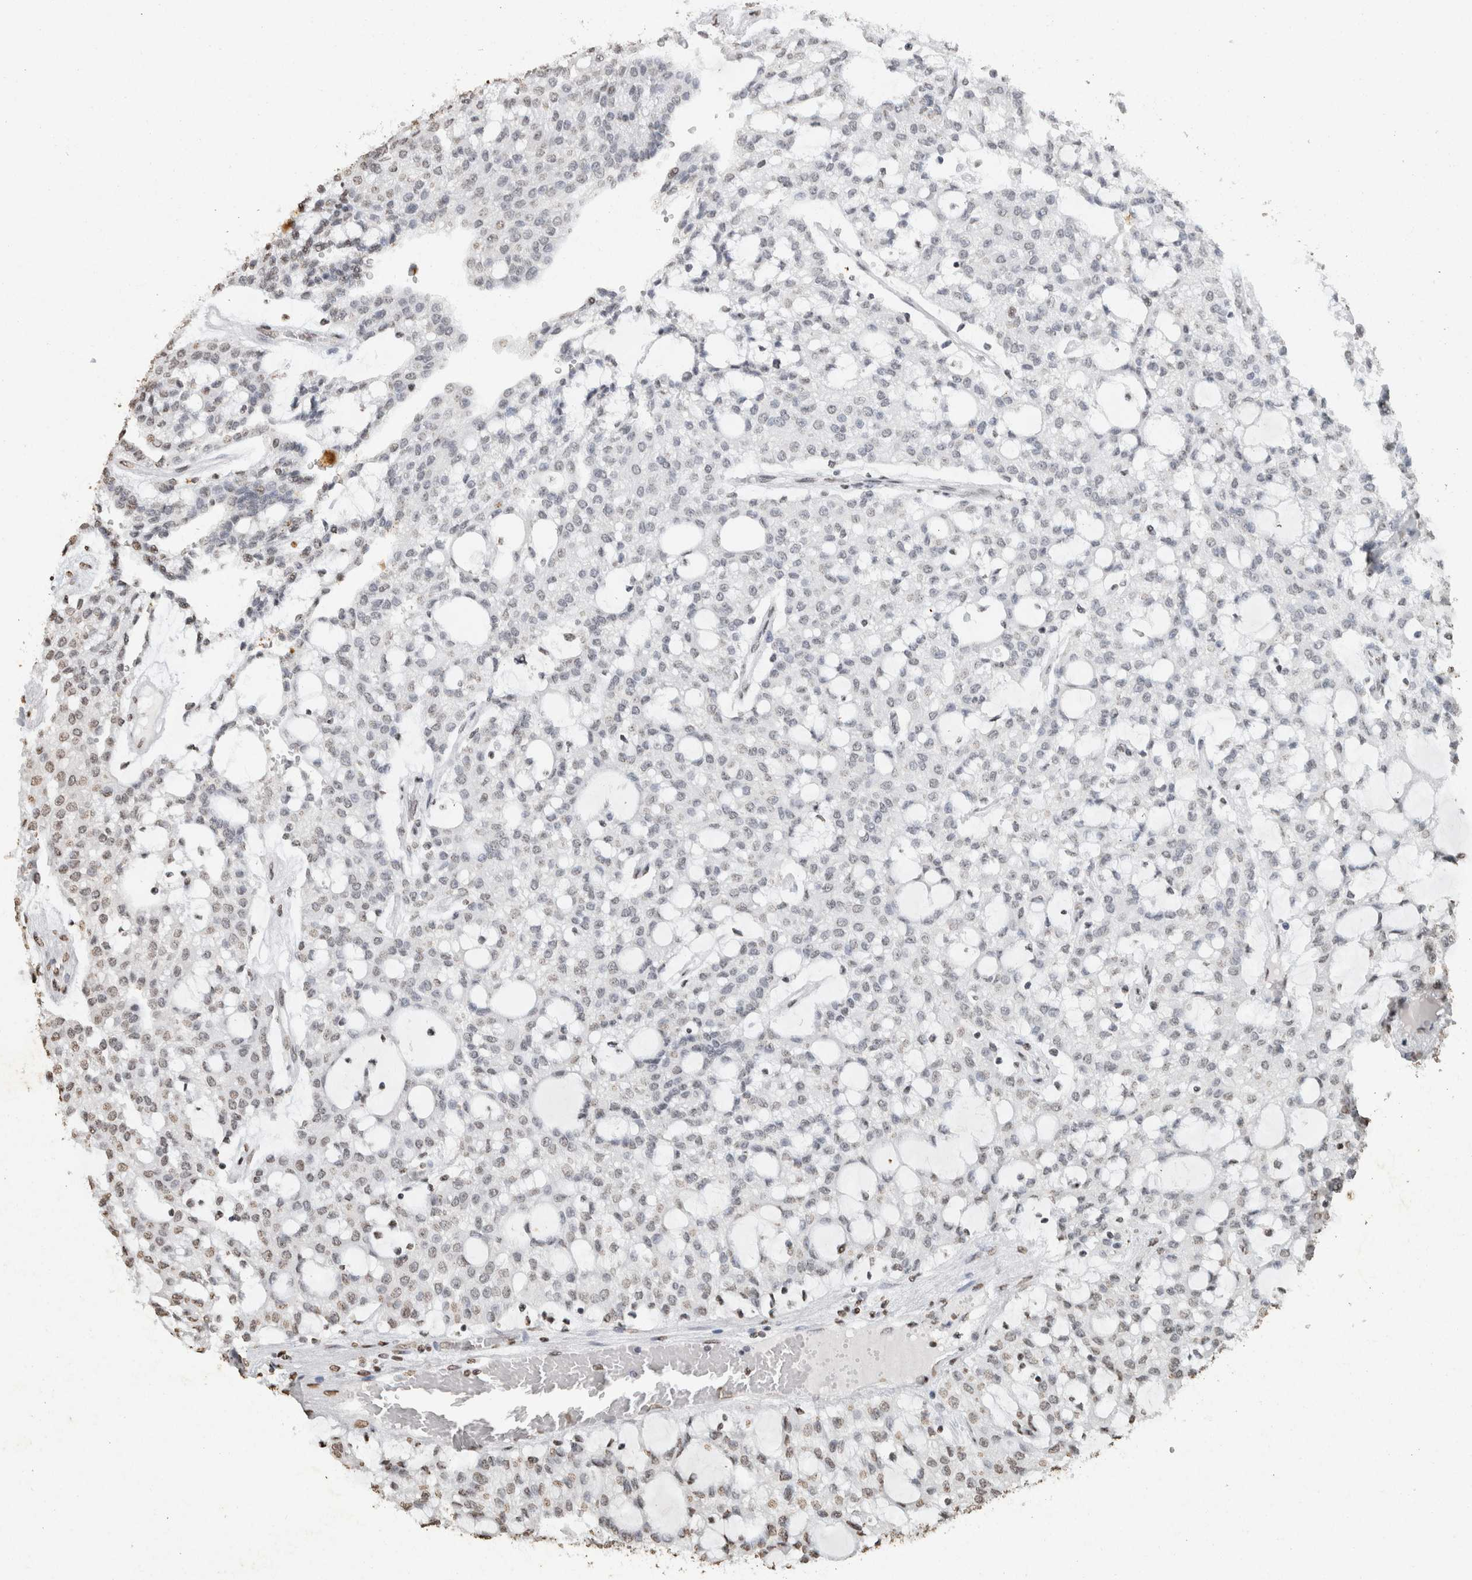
{"staining": {"intensity": "weak", "quantity": "25%-75%", "location": "nuclear"}, "tissue": "renal cancer", "cell_type": "Tumor cells", "image_type": "cancer", "snomed": [{"axis": "morphology", "description": "Adenocarcinoma, NOS"}, {"axis": "topography", "description": "Kidney"}], "caption": "Protein staining of renal adenocarcinoma tissue demonstrates weak nuclear expression in about 25%-75% of tumor cells. (DAB IHC with brightfield microscopy, high magnification).", "gene": "CNTN1", "patient": {"sex": "male", "age": 63}}